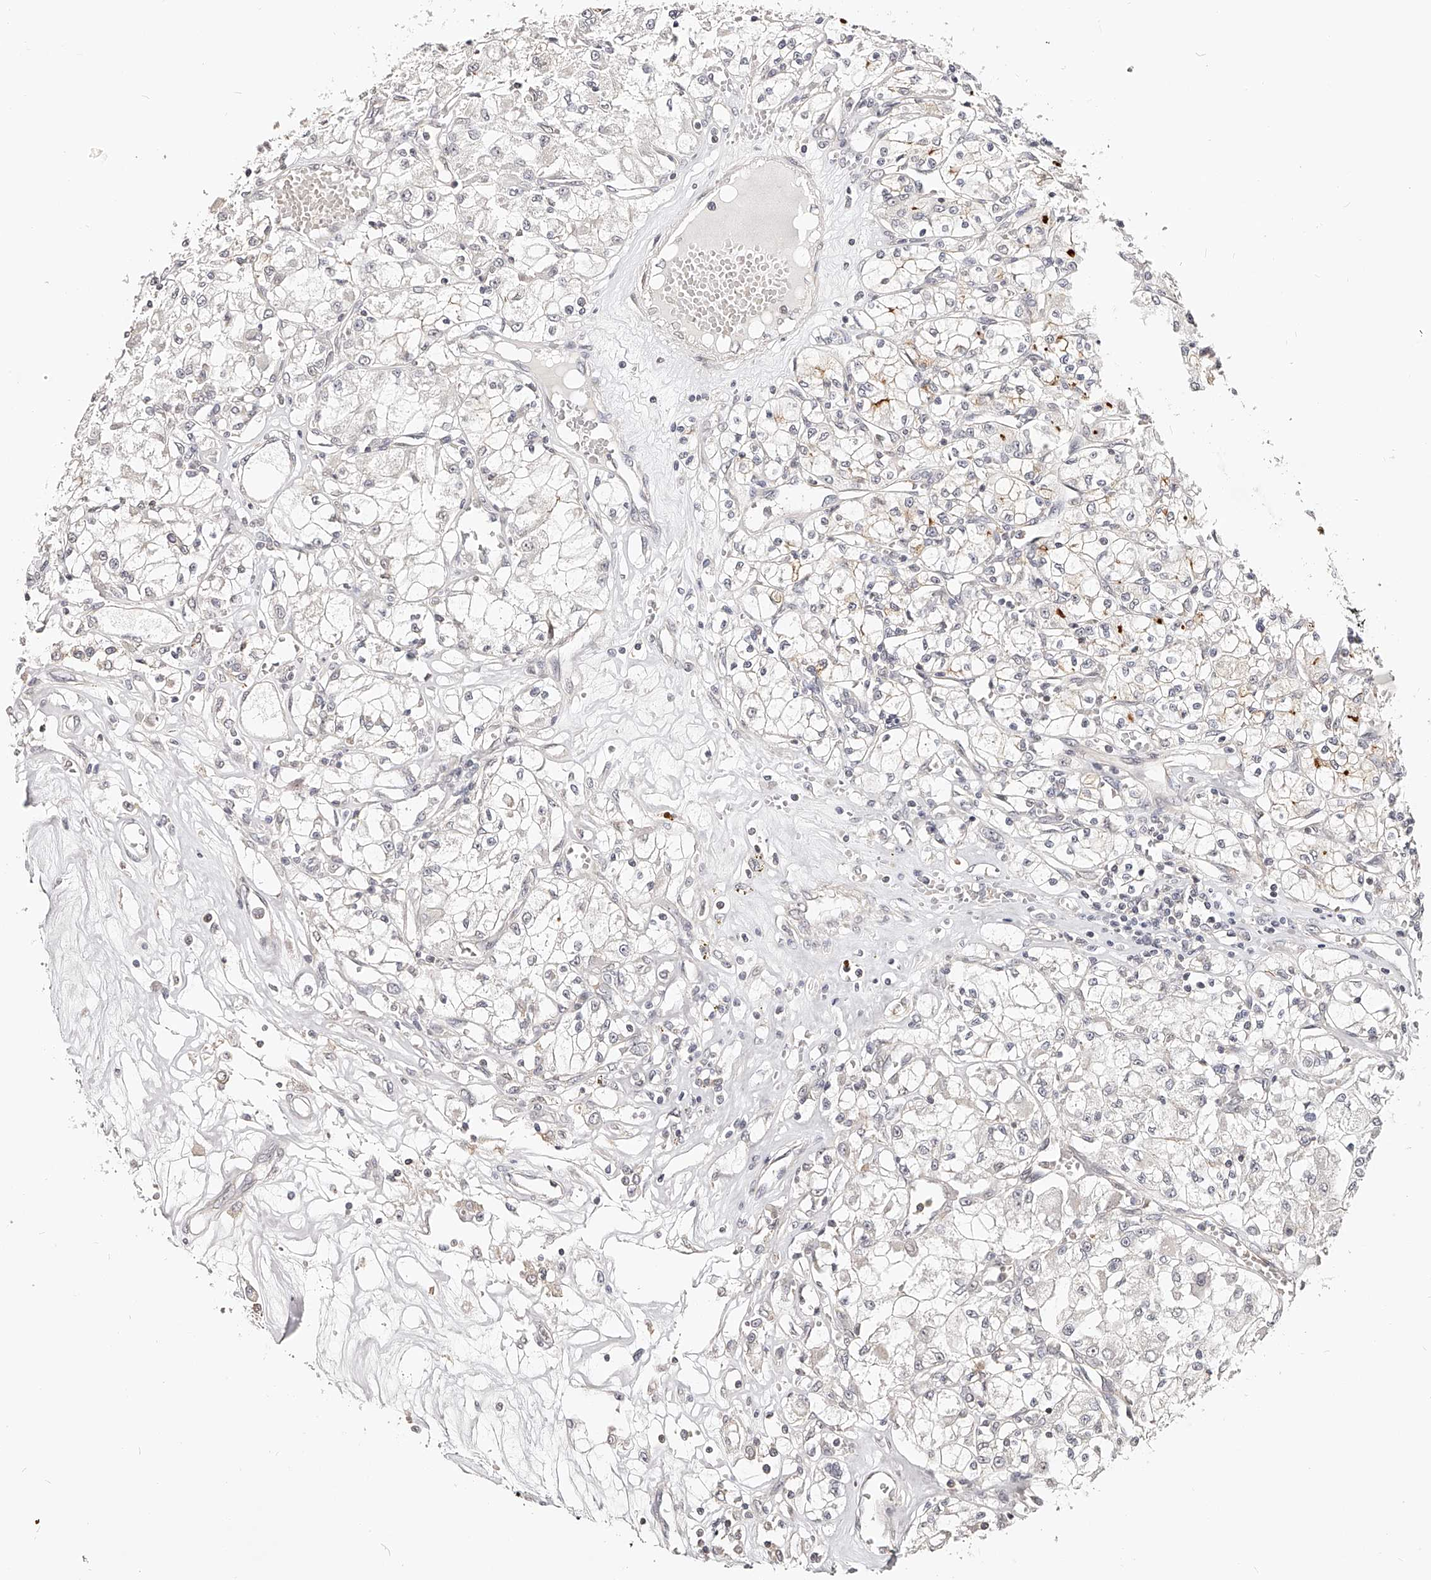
{"staining": {"intensity": "negative", "quantity": "none", "location": "none"}, "tissue": "renal cancer", "cell_type": "Tumor cells", "image_type": "cancer", "snomed": [{"axis": "morphology", "description": "Adenocarcinoma, NOS"}, {"axis": "topography", "description": "Kidney"}], "caption": "High power microscopy micrograph of an immunohistochemistry (IHC) image of renal adenocarcinoma, revealing no significant positivity in tumor cells. (DAB IHC visualized using brightfield microscopy, high magnification).", "gene": "ZNF789", "patient": {"sex": "female", "age": 59}}